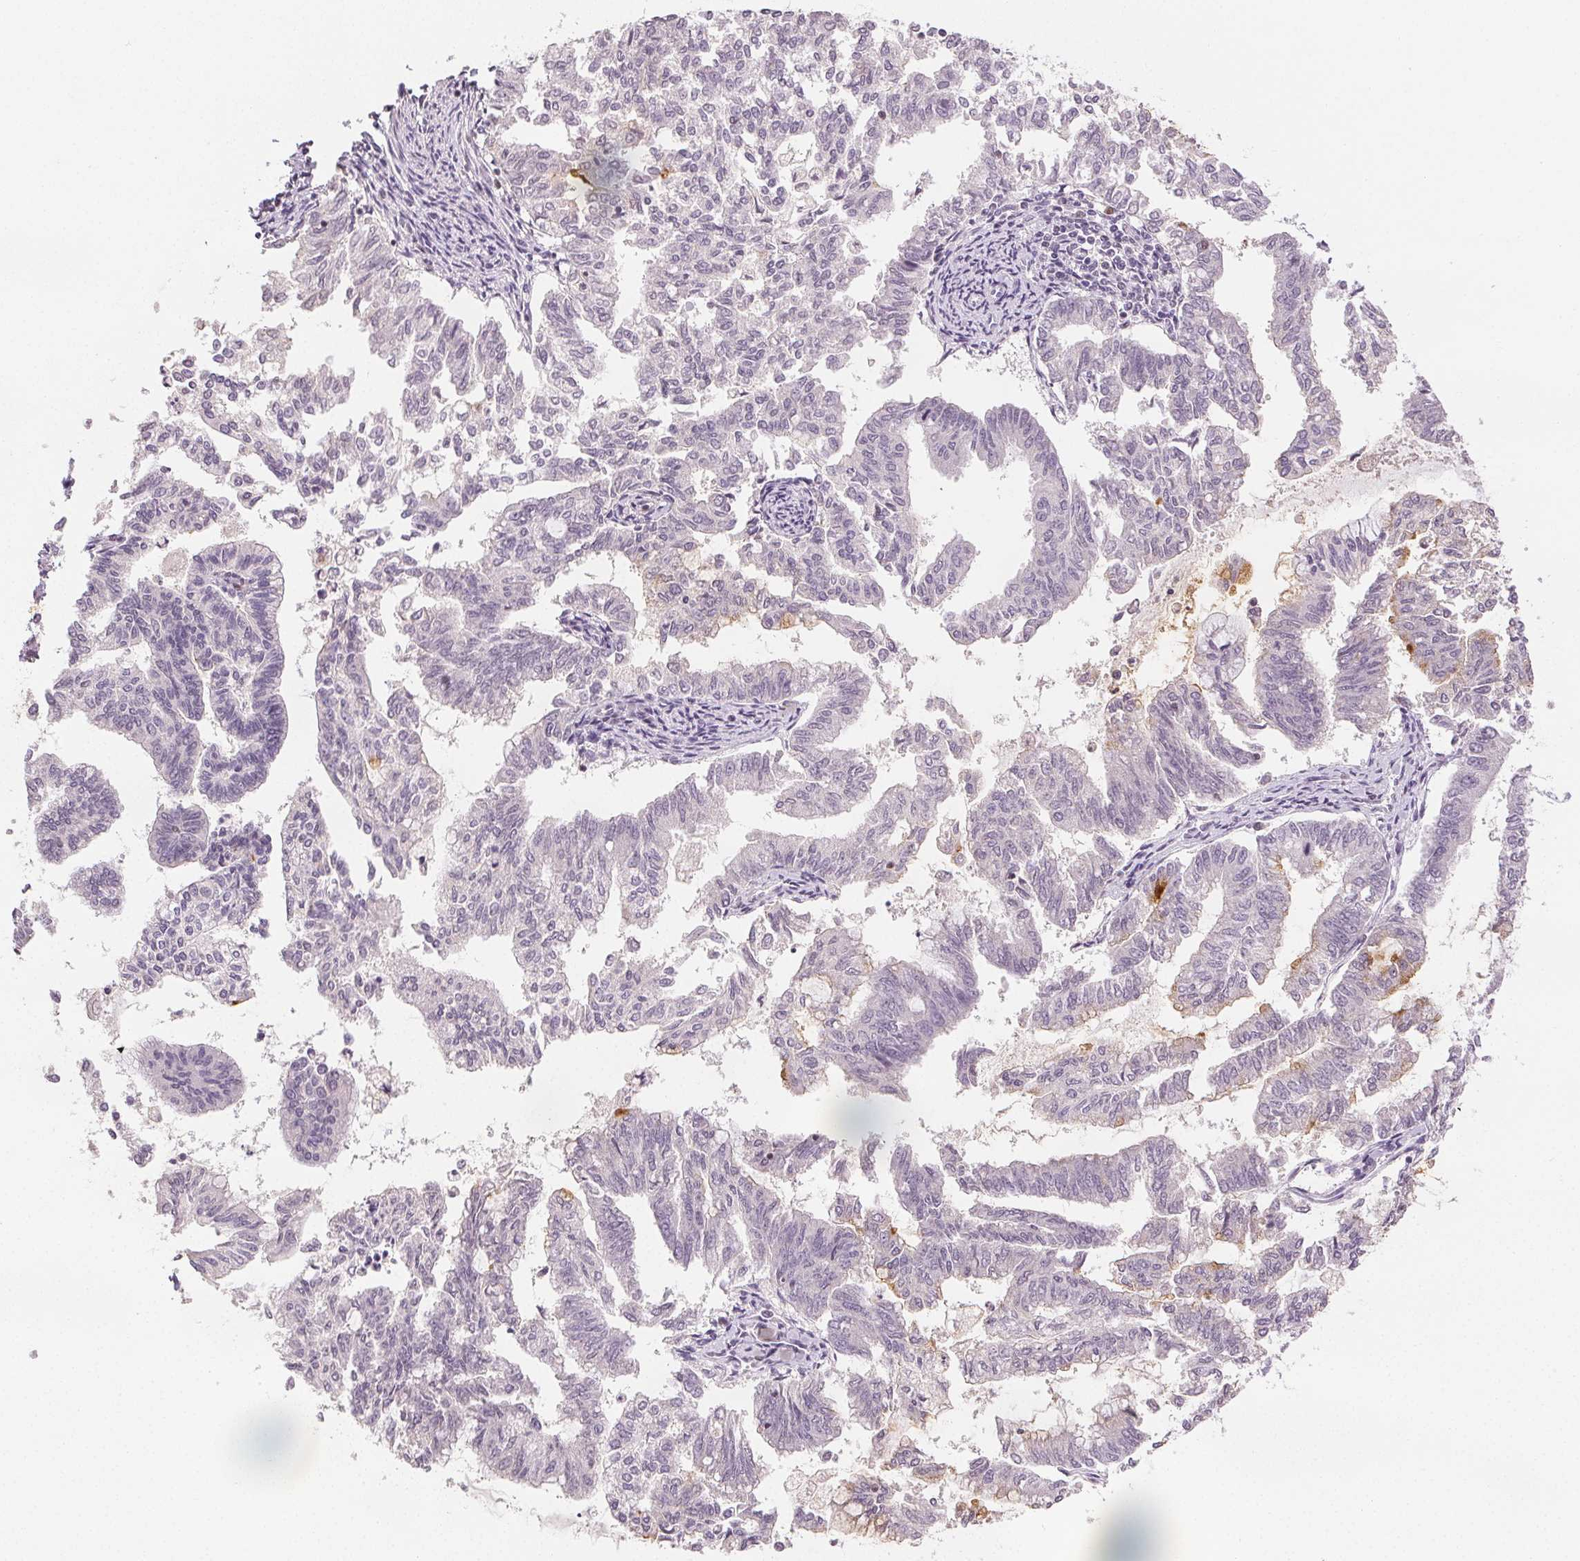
{"staining": {"intensity": "negative", "quantity": "none", "location": "none"}, "tissue": "endometrial cancer", "cell_type": "Tumor cells", "image_type": "cancer", "snomed": [{"axis": "morphology", "description": "Adenocarcinoma, NOS"}, {"axis": "topography", "description": "Endometrium"}], "caption": "Endometrial cancer was stained to show a protein in brown. There is no significant expression in tumor cells.", "gene": "RUNX2", "patient": {"sex": "female", "age": 79}}